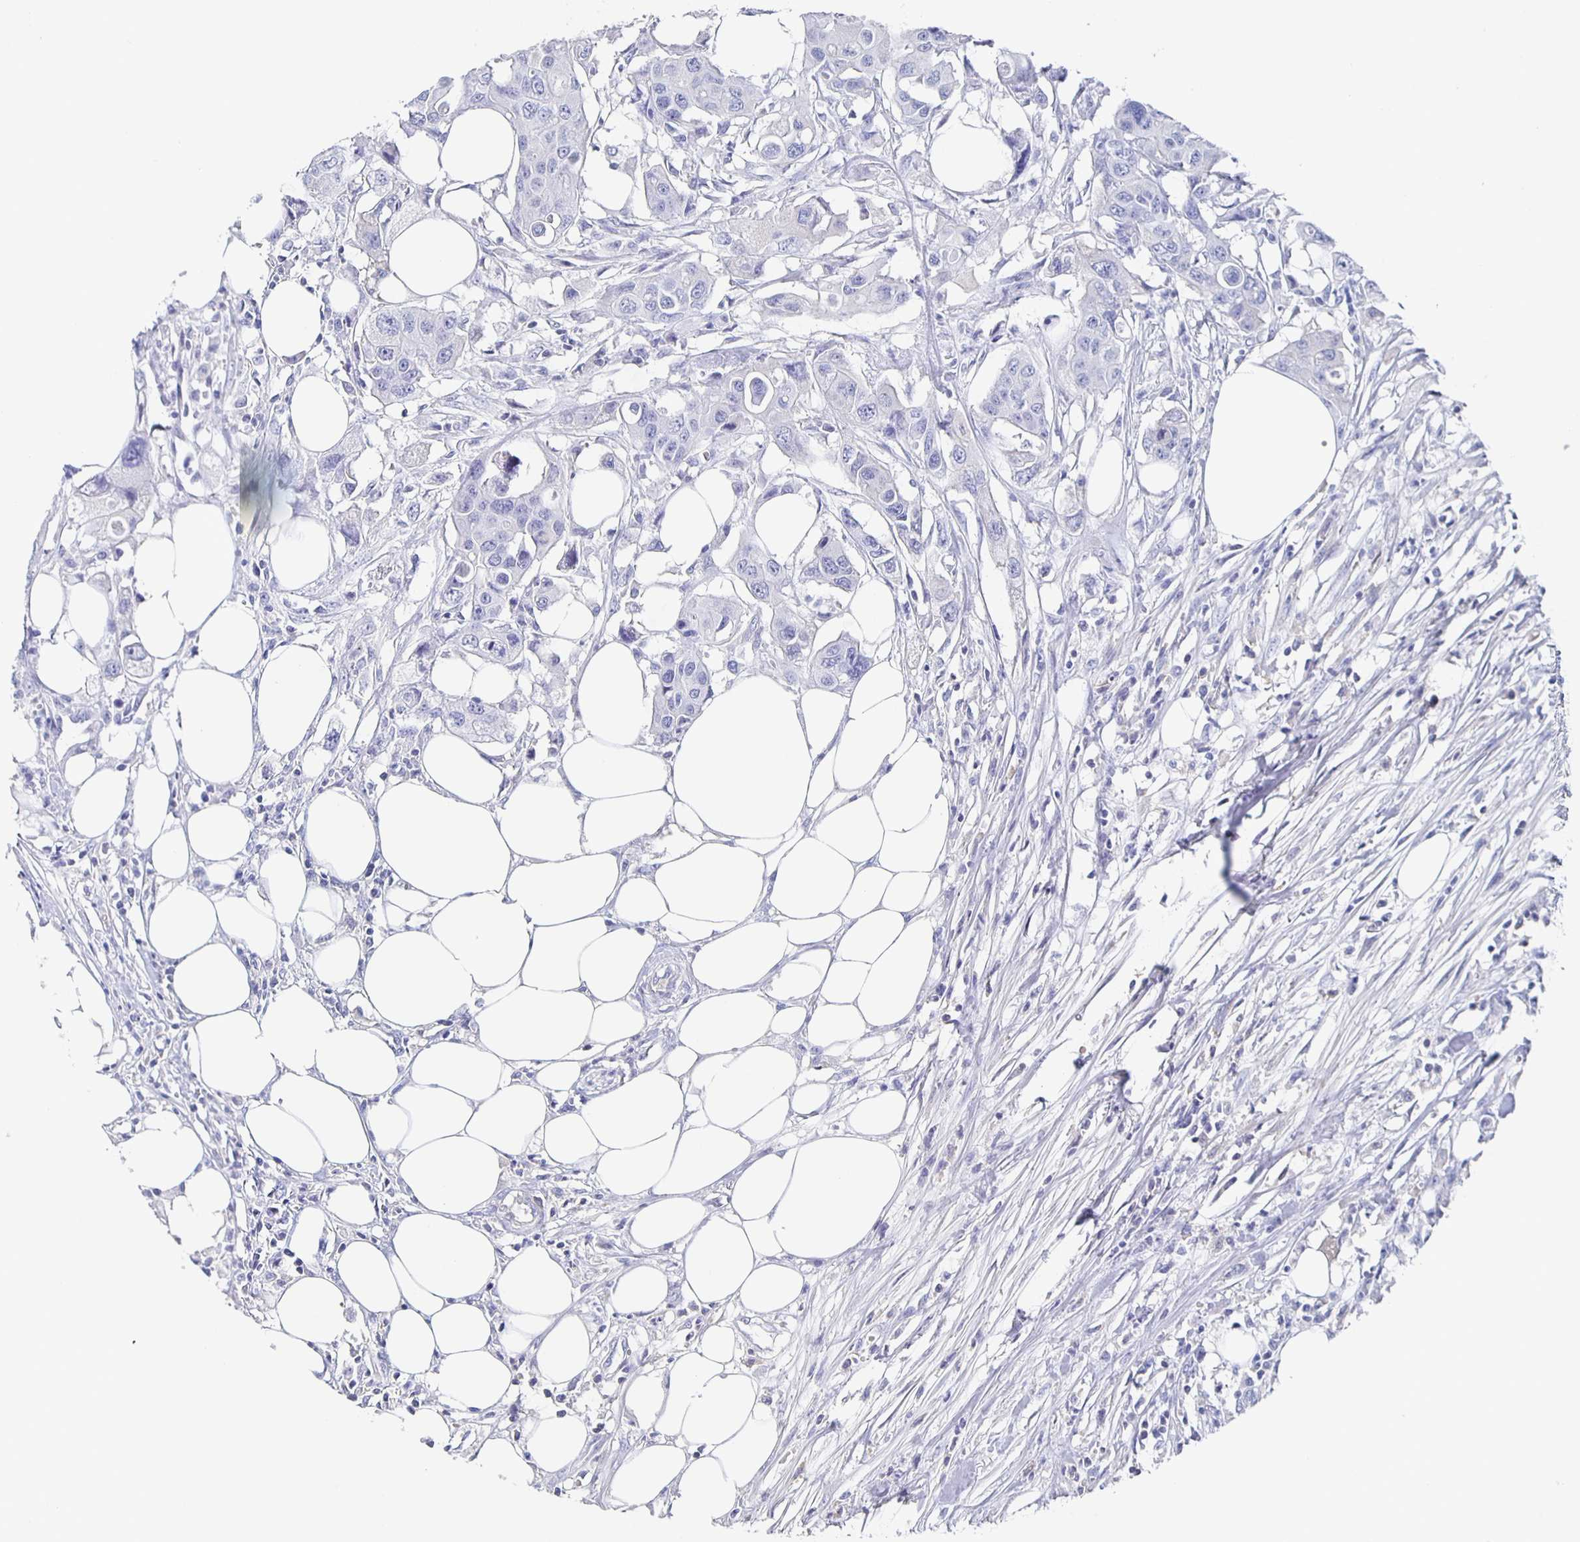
{"staining": {"intensity": "negative", "quantity": "none", "location": "none"}, "tissue": "colorectal cancer", "cell_type": "Tumor cells", "image_type": "cancer", "snomed": [{"axis": "morphology", "description": "Adenocarcinoma, NOS"}, {"axis": "topography", "description": "Colon"}], "caption": "An immunohistochemistry image of adenocarcinoma (colorectal) is shown. There is no staining in tumor cells of adenocarcinoma (colorectal).", "gene": "FGA", "patient": {"sex": "male", "age": 77}}